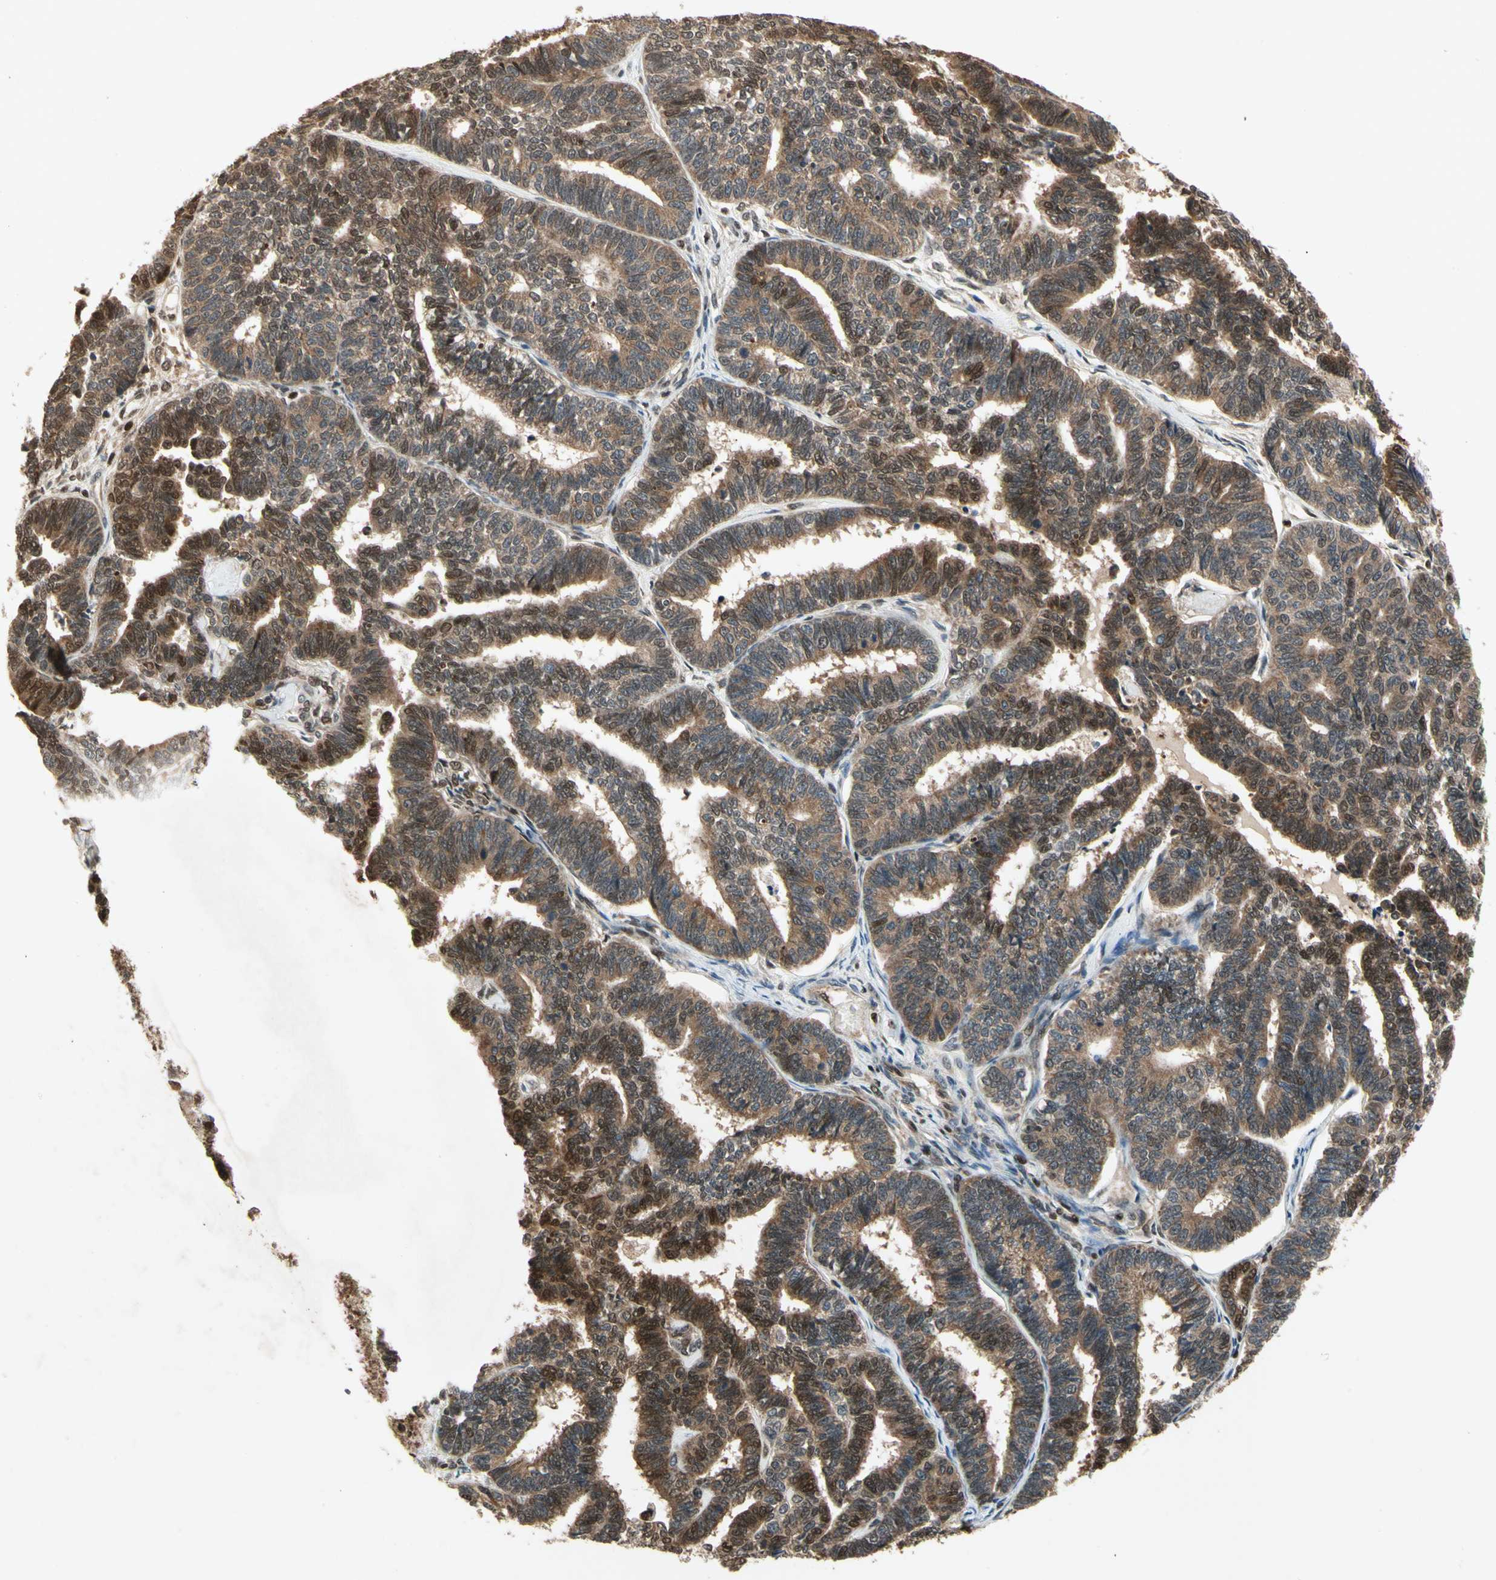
{"staining": {"intensity": "moderate", "quantity": ">75%", "location": "cytoplasmic/membranous"}, "tissue": "endometrial cancer", "cell_type": "Tumor cells", "image_type": "cancer", "snomed": [{"axis": "morphology", "description": "Adenocarcinoma, NOS"}, {"axis": "topography", "description": "Endometrium"}], "caption": "Human endometrial cancer stained with a protein marker demonstrates moderate staining in tumor cells.", "gene": "GSR", "patient": {"sex": "female", "age": 70}}